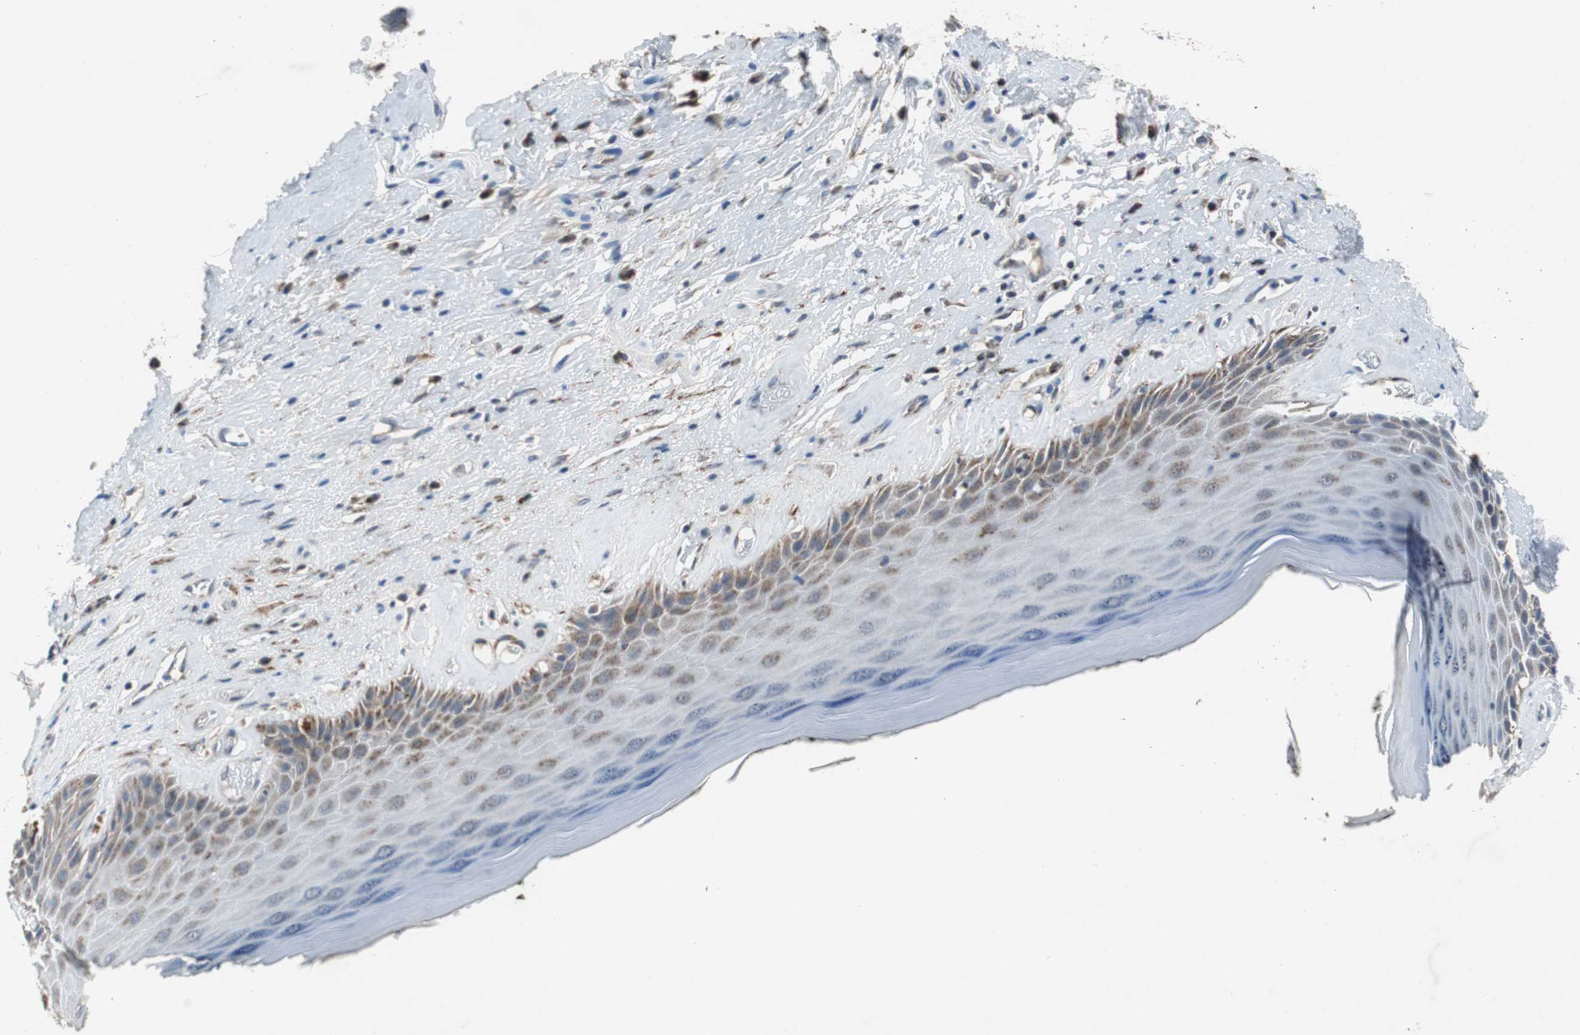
{"staining": {"intensity": "moderate", "quantity": "25%-75%", "location": "cytoplasmic/membranous"}, "tissue": "skin", "cell_type": "Epidermal cells", "image_type": "normal", "snomed": [{"axis": "morphology", "description": "Normal tissue, NOS"}, {"axis": "morphology", "description": "Inflammation, NOS"}, {"axis": "topography", "description": "Vulva"}], "caption": "A brown stain shows moderate cytoplasmic/membranous positivity of a protein in epidermal cells of benign skin.", "gene": "PITRM1", "patient": {"sex": "female", "age": 84}}